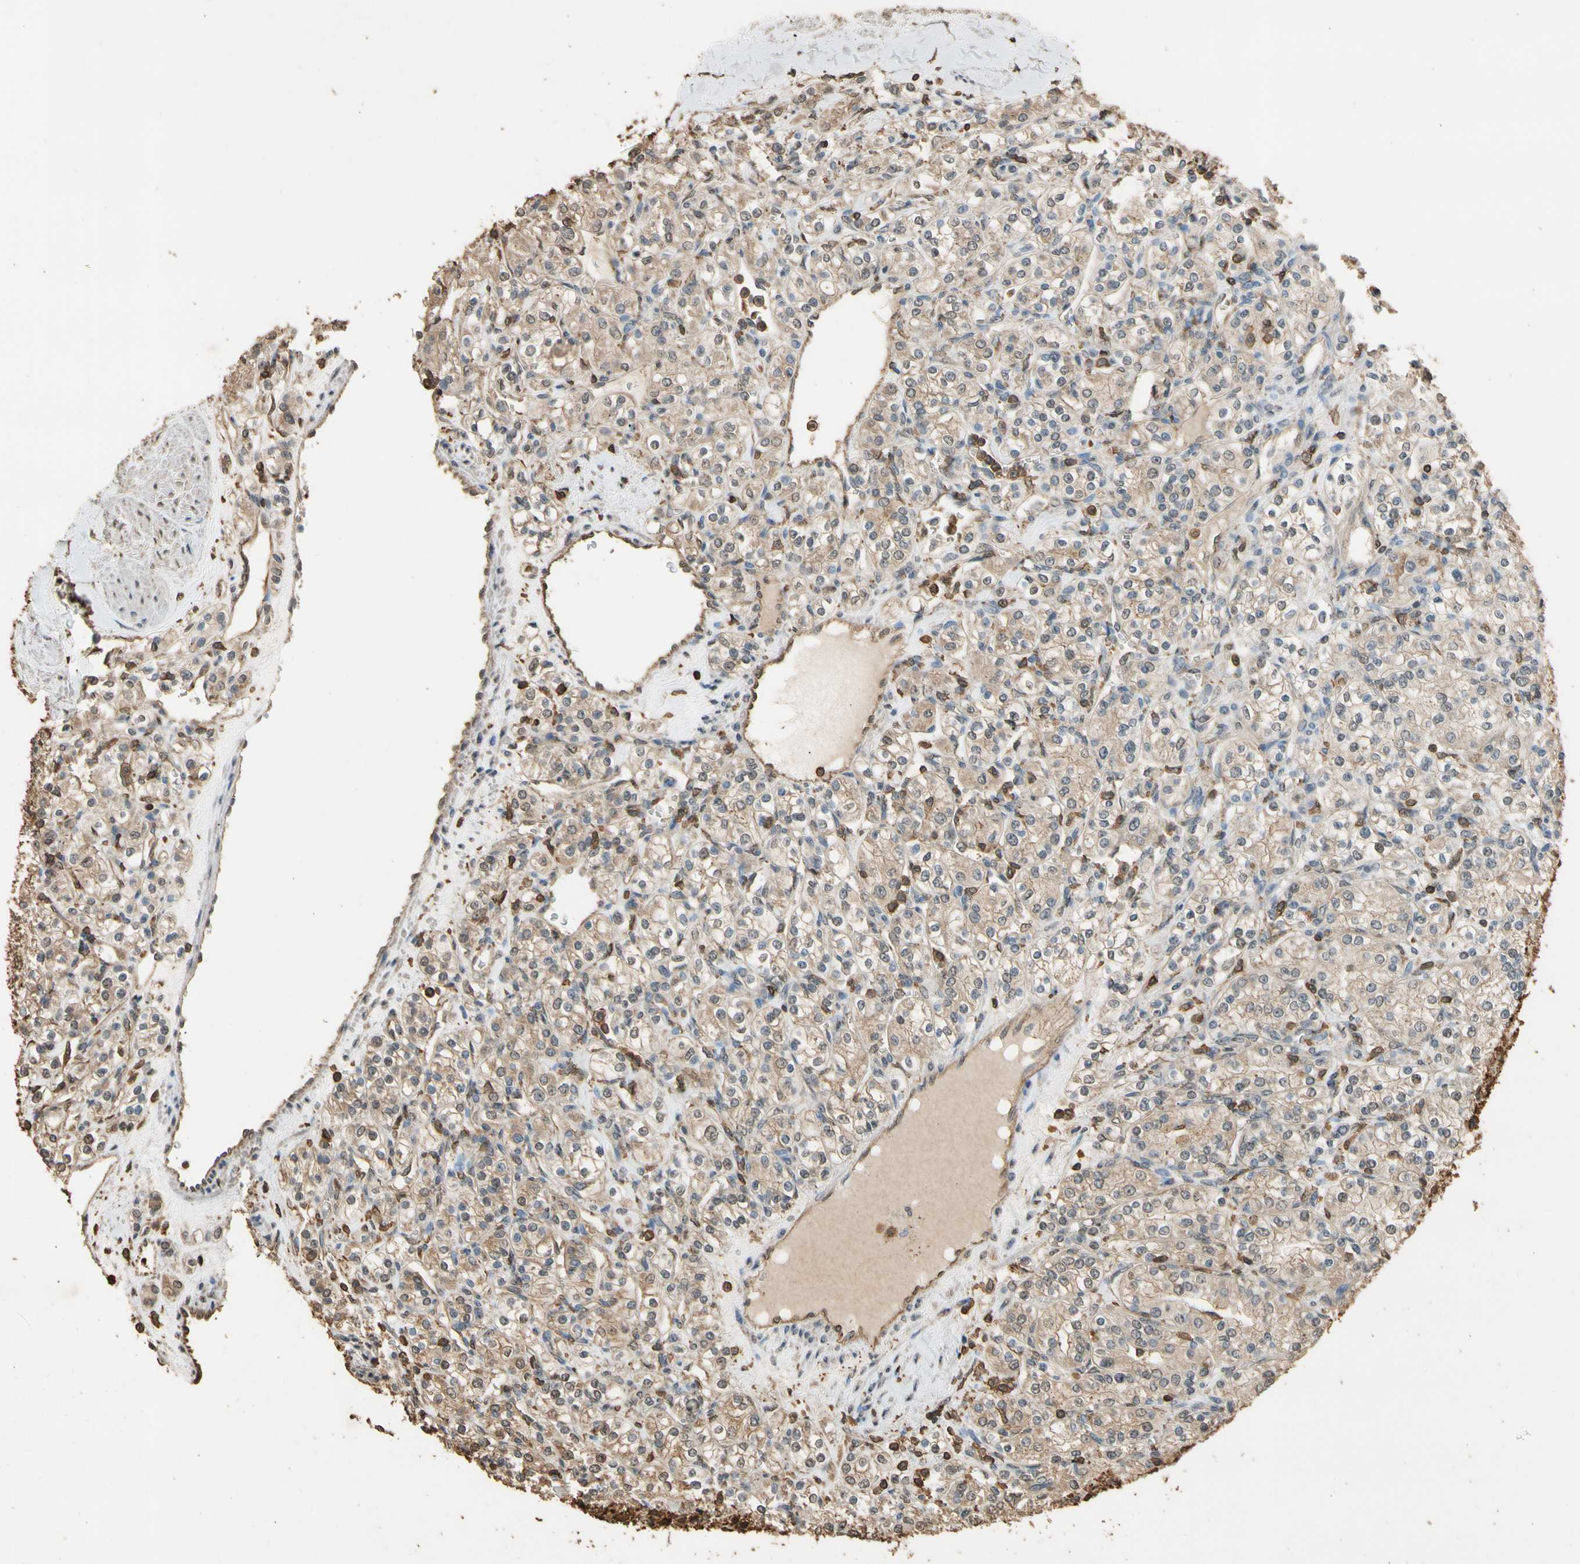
{"staining": {"intensity": "moderate", "quantity": ">75%", "location": "cytoplasmic/membranous"}, "tissue": "renal cancer", "cell_type": "Tumor cells", "image_type": "cancer", "snomed": [{"axis": "morphology", "description": "Adenocarcinoma, NOS"}, {"axis": "topography", "description": "Kidney"}], "caption": "Moderate cytoplasmic/membranous staining is identified in approximately >75% of tumor cells in renal cancer.", "gene": "TNFSF13B", "patient": {"sex": "male", "age": 77}}